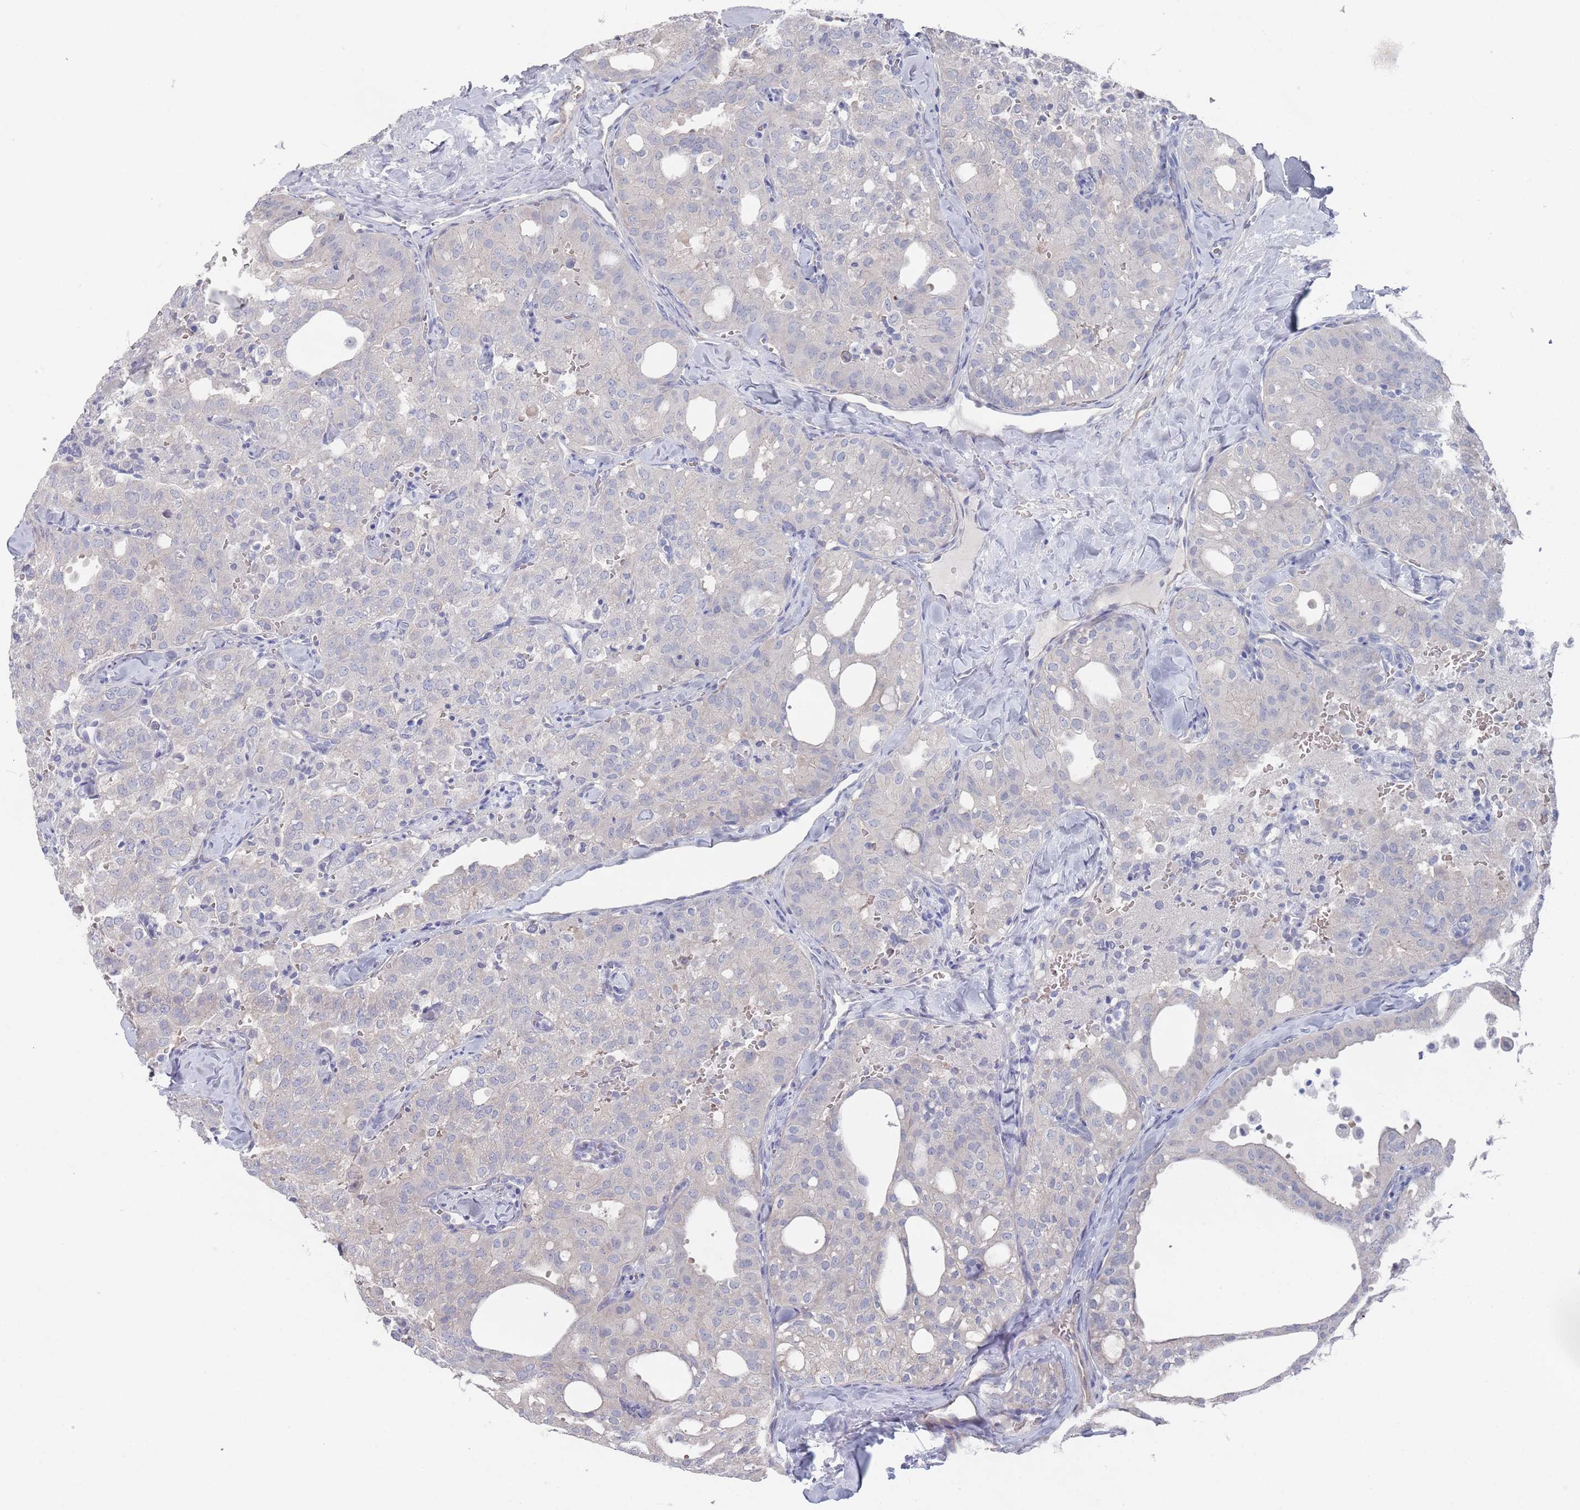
{"staining": {"intensity": "negative", "quantity": "none", "location": "none"}, "tissue": "thyroid cancer", "cell_type": "Tumor cells", "image_type": "cancer", "snomed": [{"axis": "morphology", "description": "Follicular adenoma carcinoma, NOS"}, {"axis": "topography", "description": "Thyroid gland"}], "caption": "Tumor cells are negative for protein expression in human thyroid follicular adenoma carcinoma. The staining was performed using DAB (3,3'-diaminobenzidine) to visualize the protein expression in brown, while the nuclei were stained in blue with hematoxylin (Magnification: 20x).", "gene": "TMCO3", "patient": {"sex": "male", "age": 75}}